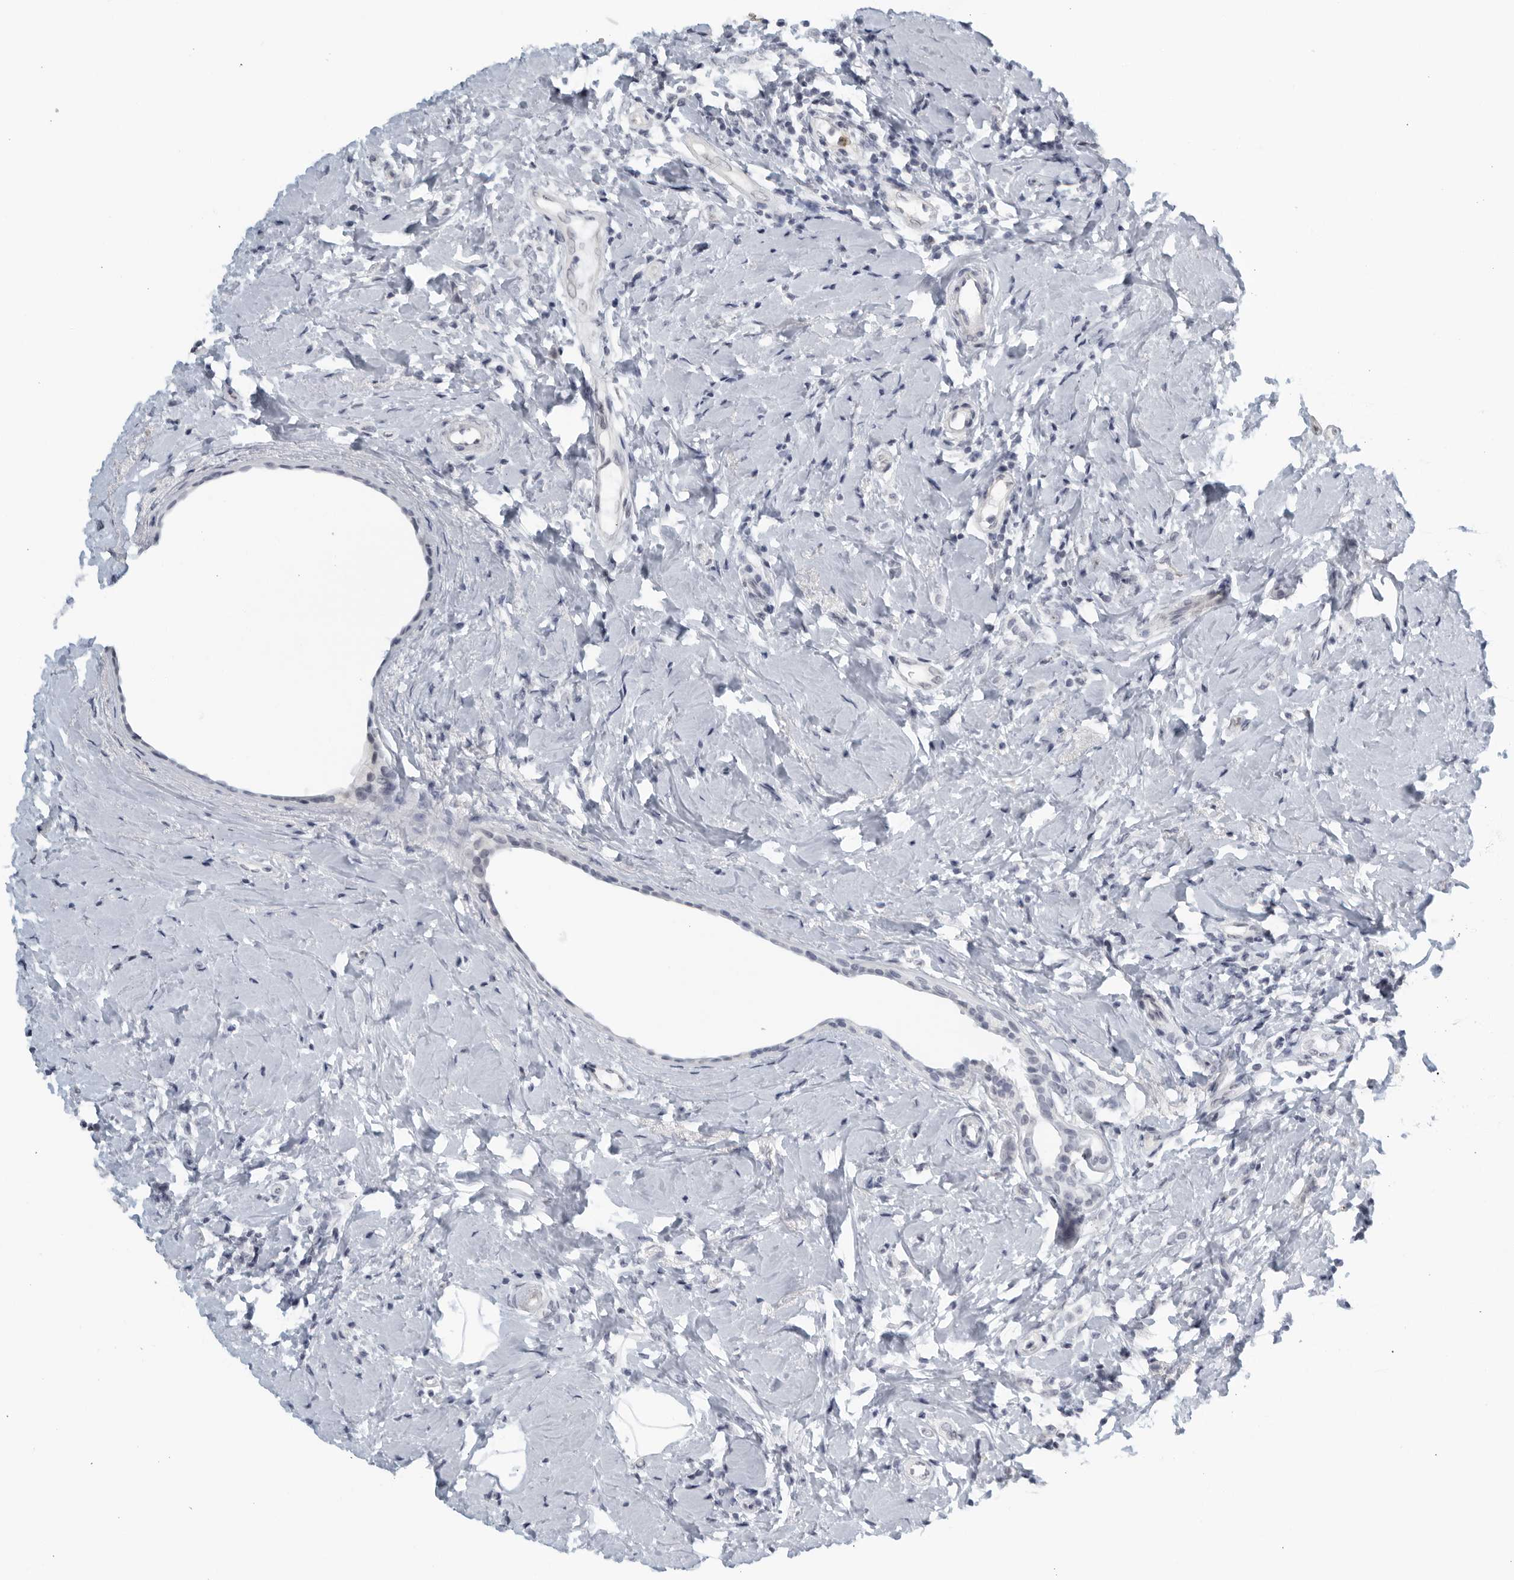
{"staining": {"intensity": "negative", "quantity": "none", "location": "none"}, "tissue": "breast cancer", "cell_type": "Tumor cells", "image_type": "cancer", "snomed": [{"axis": "morphology", "description": "Lobular carcinoma"}, {"axis": "topography", "description": "Breast"}], "caption": "High power microscopy micrograph of an immunohistochemistry micrograph of breast cancer (lobular carcinoma), revealing no significant expression in tumor cells.", "gene": "KLK7", "patient": {"sex": "female", "age": 47}}